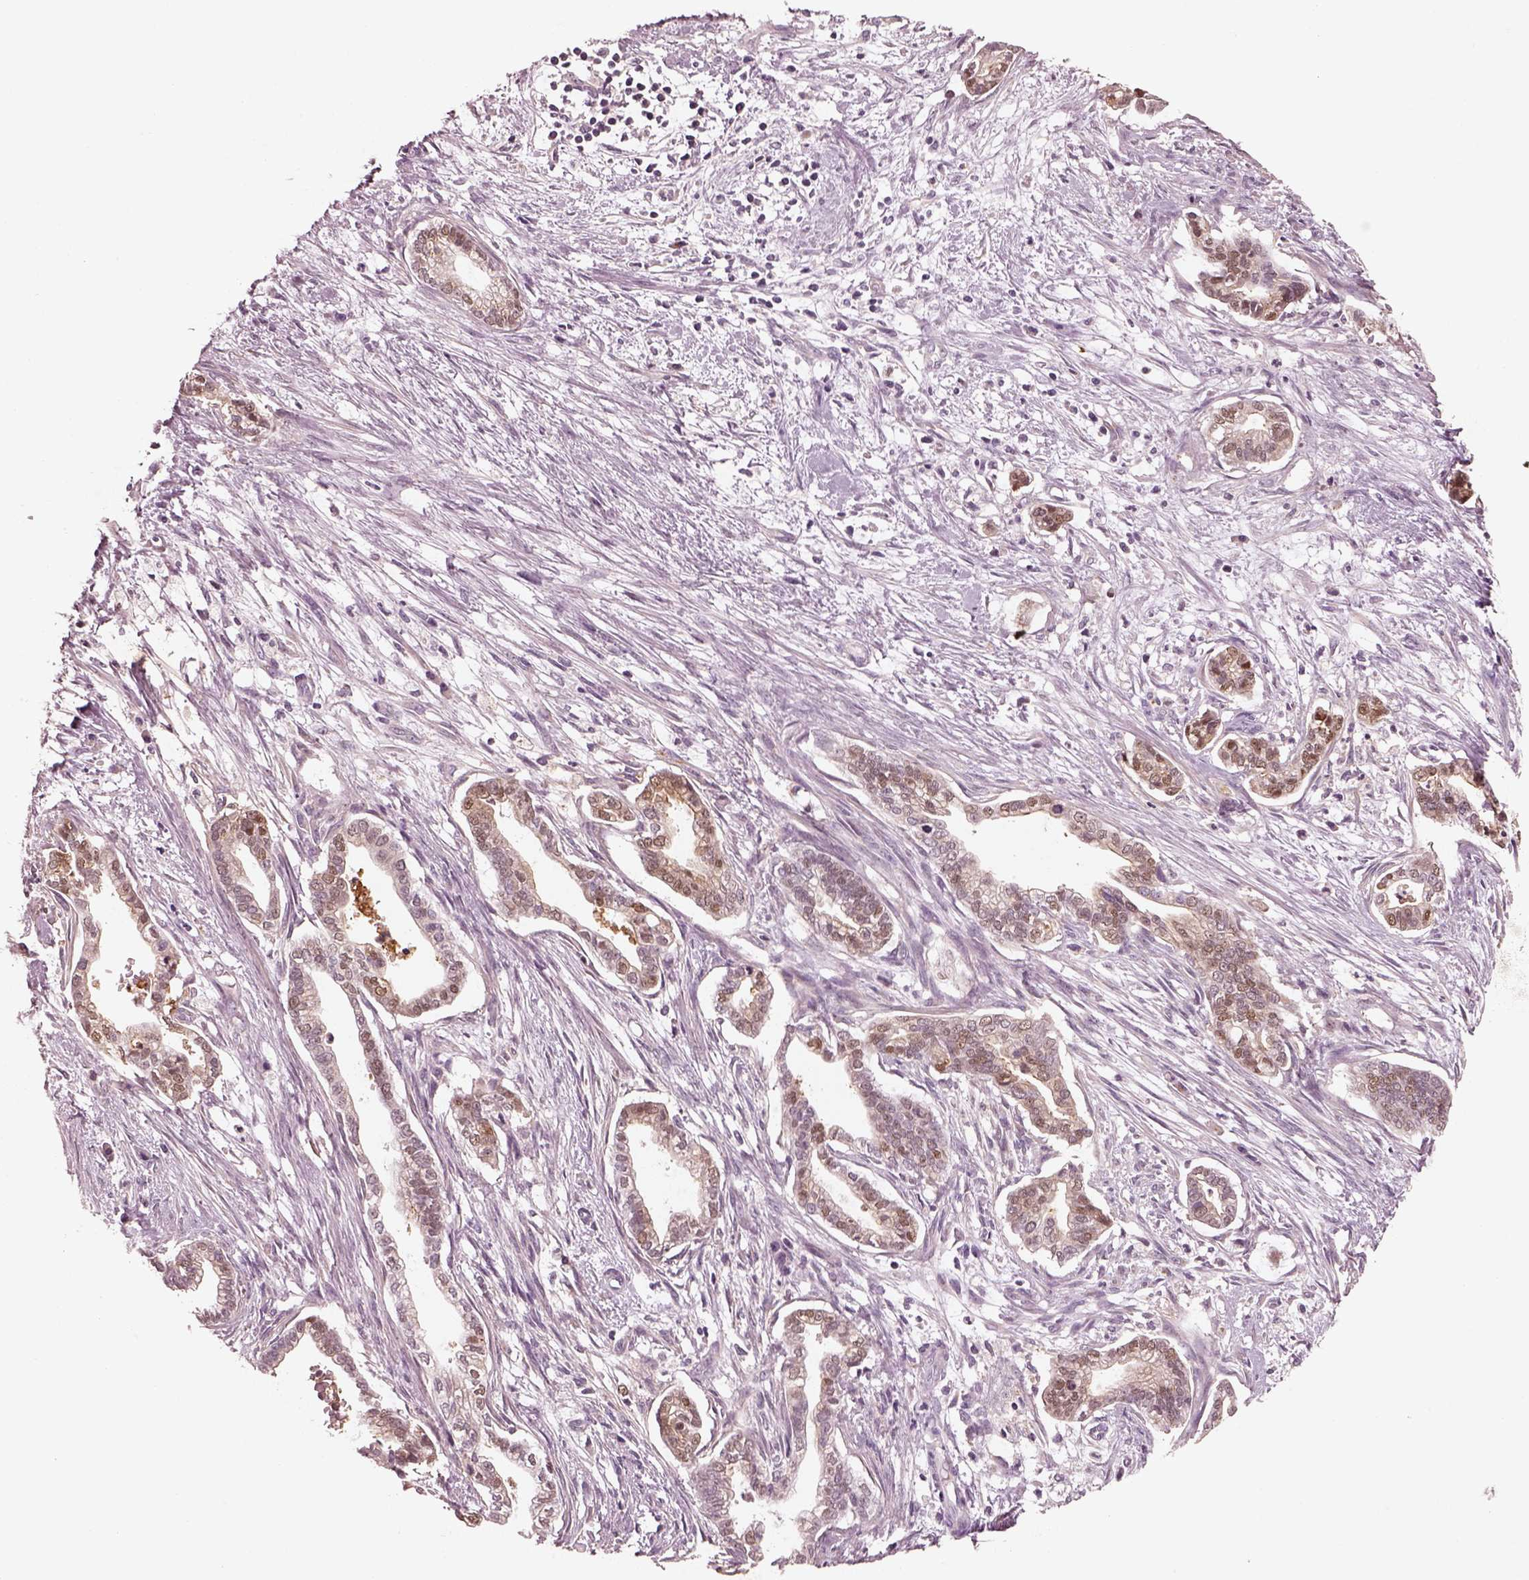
{"staining": {"intensity": "moderate", "quantity": "<25%", "location": "cytoplasmic/membranous,nuclear"}, "tissue": "cervical cancer", "cell_type": "Tumor cells", "image_type": "cancer", "snomed": [{"axis": "morphology", "description": "Adenocarcinoma, NOS"}, {"axis": "topography", "description": "Cervix"}], "caption": "A low amount of moderate cytoplasmic/membranous and nuclear expression is appreciated in approximately <25% of tumor cells in cervical cancer (adenocarcinoma) tissue. The staining is performed using DAB brown chromogen to label protein expression. The nuclei are counter-stained blue using hematoxylin.", "gene": "SDCBP2", "patient": {"sex": "female", "age": 62}}